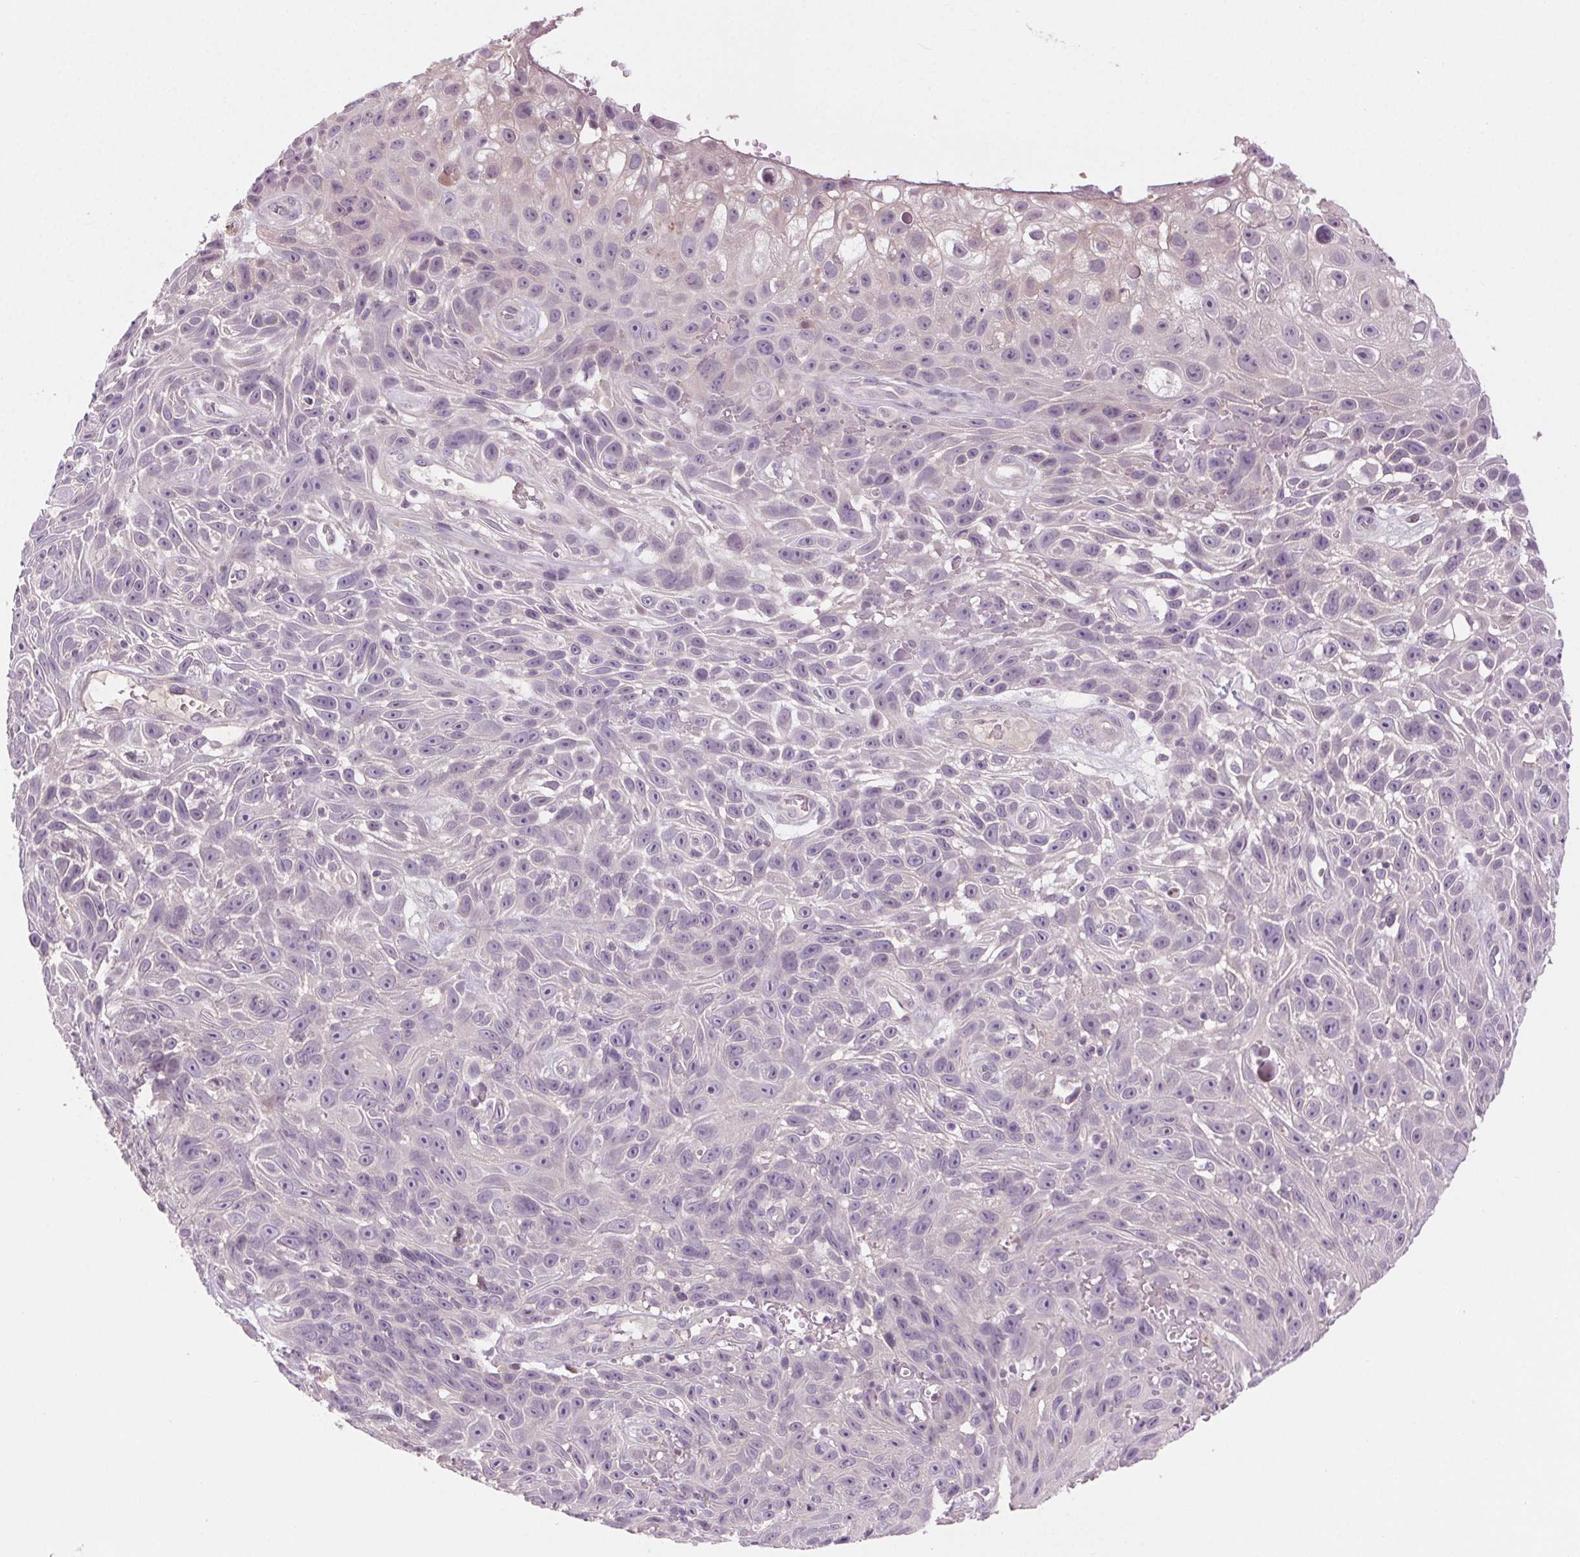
{"staining": {"intensity": "negative", "quantity": "none", "location": "none"}, "tissue": "skin cancer", "cell_type": "Tumor cells", "image_type": "cancer", "snomed": [{"axis": "morphology", "description": "Squamous cell carcinoma, NOS"}, {"axis": "topography", "description": "Skin"}], "caption": "This is a photomicrograph of immunohistochemistry staining of skin squamous cell carcinoma, which shows no staining in tumor cells.", "gene": "HHLA2", "patient": {"sex": "male", "age": 82}}